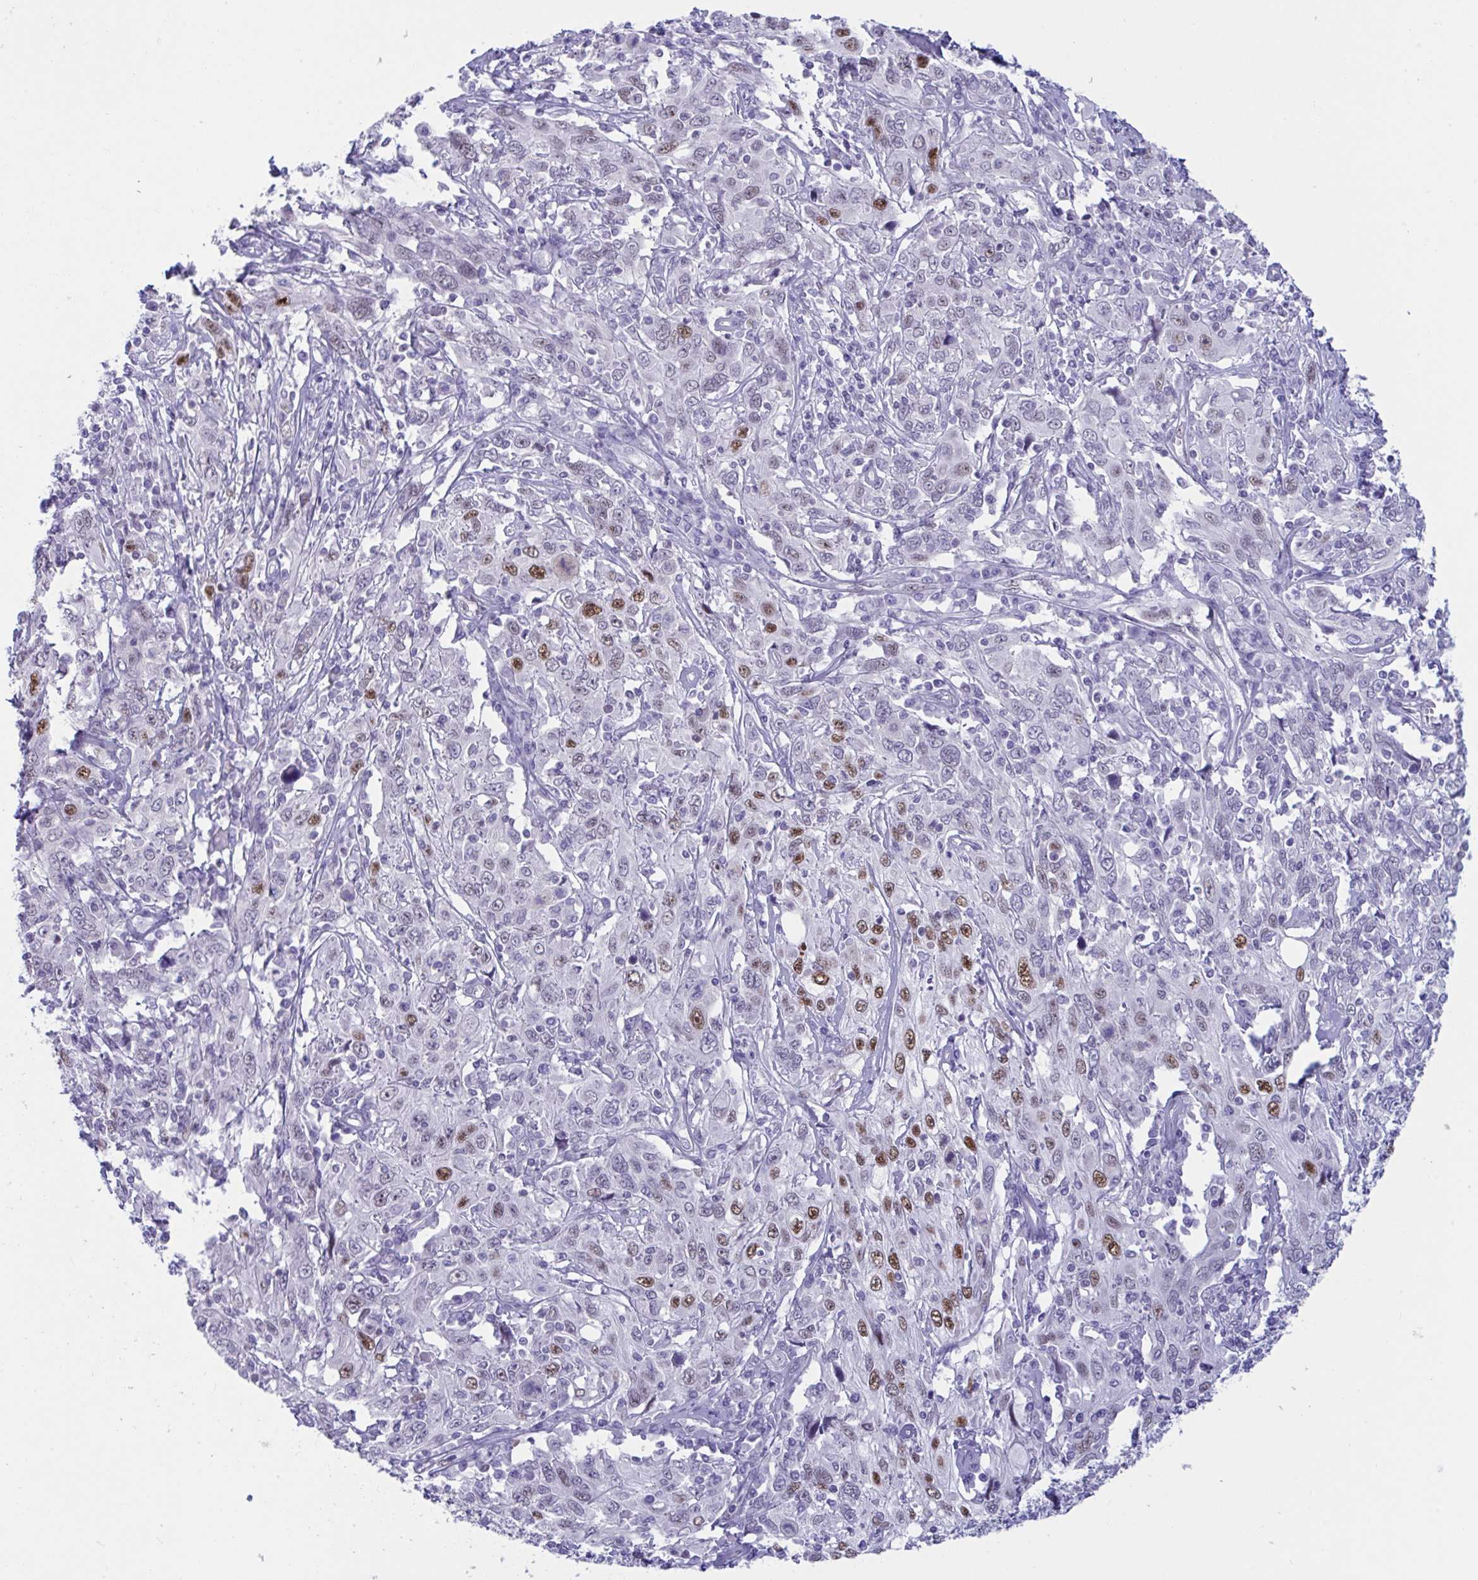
{"staining": {"intensity": "moderate", "quantity": "<25%", "location": "nuclear"}, "tissue": "cervical cancer", "cell_type": "Tumor cells", "image_type": "cancer", "snomed": [{"axis": "morphology", "description": "Squamous cell carcinoma, NOS"}, {"axis": "topography", "description": "Cervix"}], "caption": "This photomicrograph exhibits cervical cancer (squamous cell carcinoma) stained with IHC to label a protein in brown. The nuclear of tumor cells show moderate positivity for the protein. Nuclei are counter-stained blue.", "gene": "IKZF2", "patient": {"sex": "female", "age": 46}}